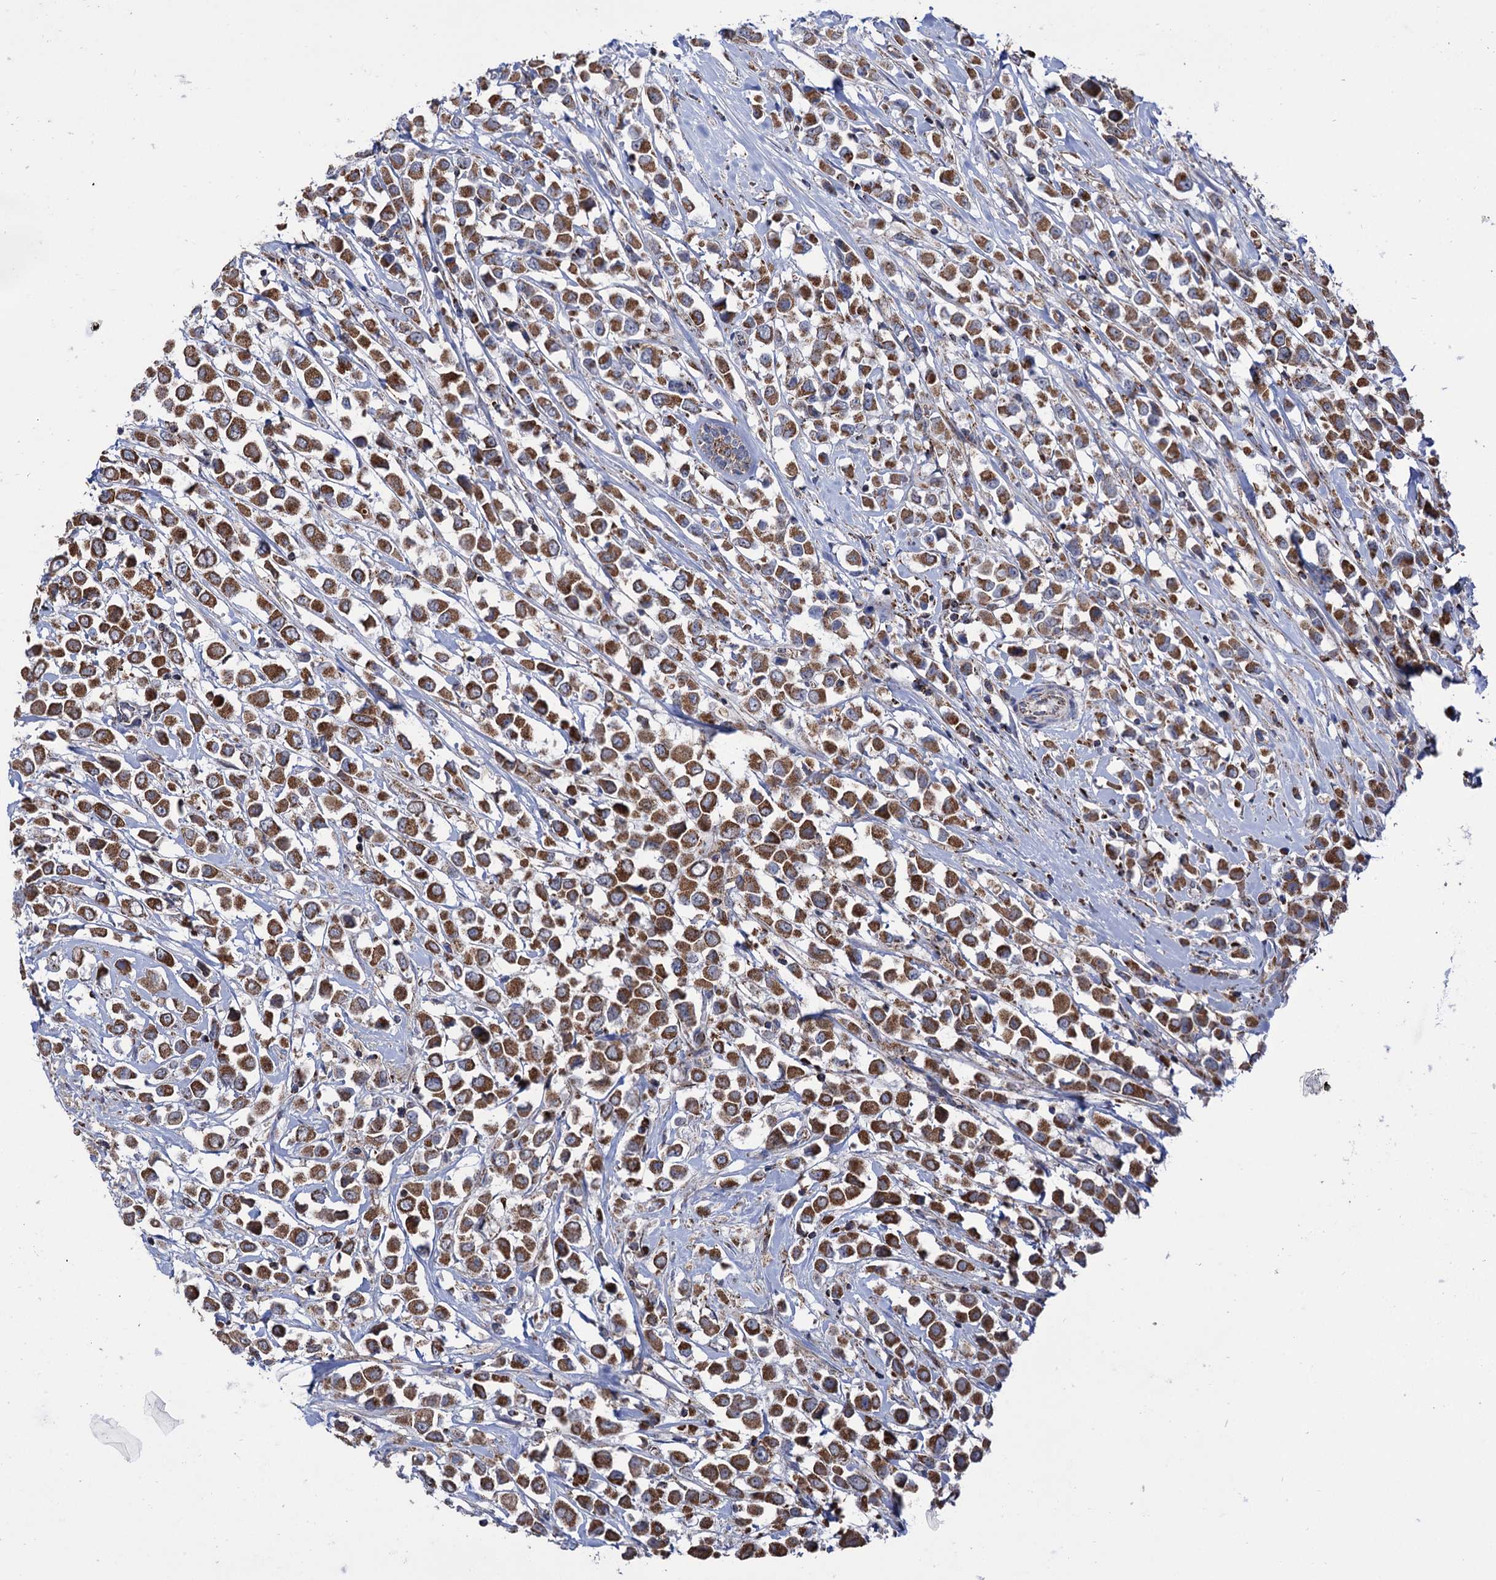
{"staining": {"intensity": "strong", "quantity": ">75%", "location": "cytoplasmic/membranous"}, "tissue": "breast cancer", "cell_type": "Tumor cells", "image_type": "cancer", "snomed": [{"axis": "morphology", "description": "Duct carcinoma"}, {"axis": "topography", "description": "Breast"}], "caption": "Immunohistochemistry (IHC) of human breast cancer (invasive ductal carcinoma) displays high levels of strong cytoplasmic/membranous staining in about >75% of tumor cells.", "gene": "ABHD10", "patient": {"sex": "female", "age": 61}}